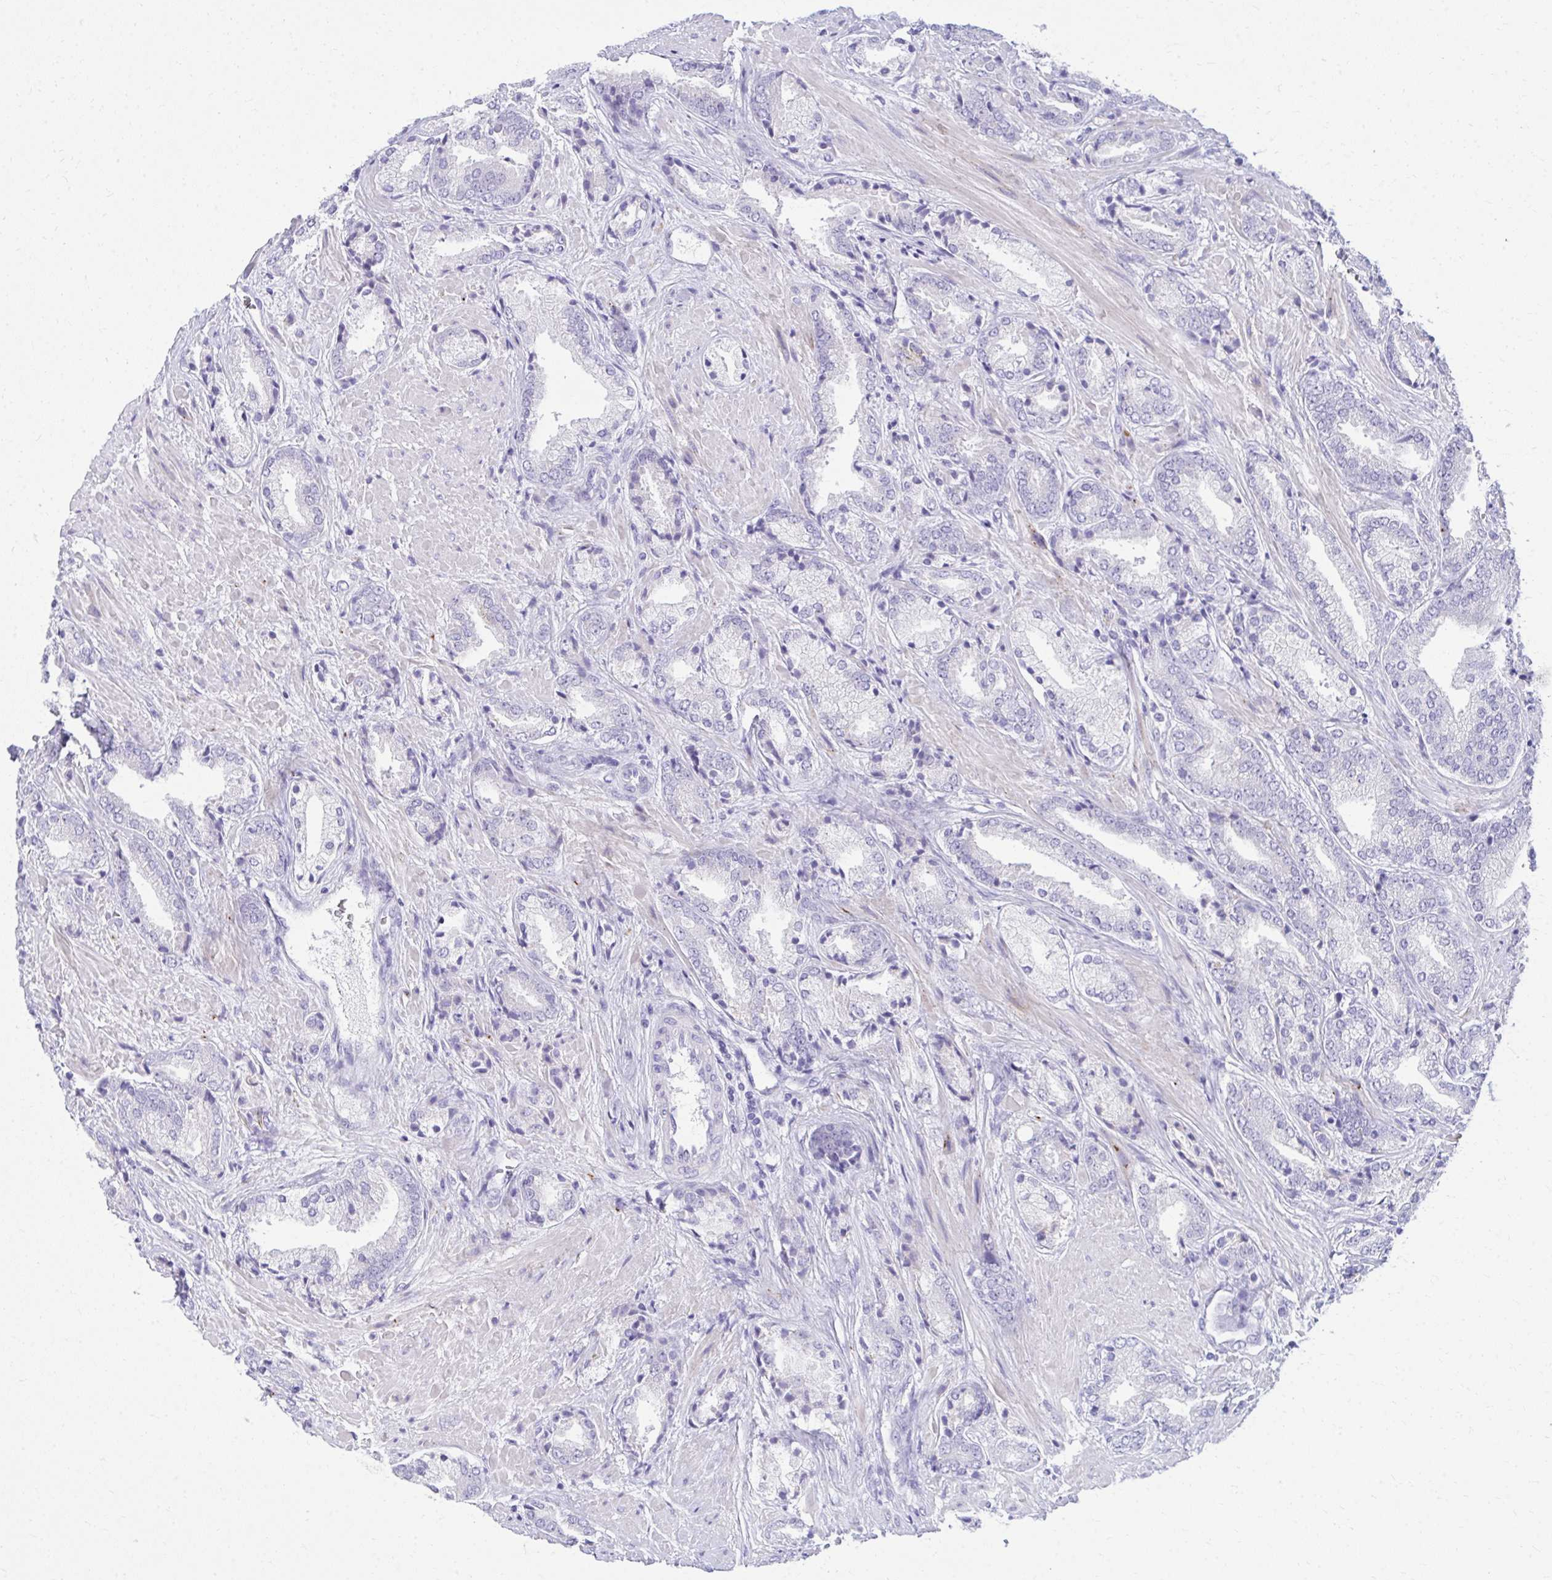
{"staining": {"intensity": "negative", "quantity": "none", "location": "none"}, "tissue": "prostate cancer", "cell_type": "Tumor cells", "image_type": "cancer", "snomed": [{"axis": "morphology", "description": "Adenocarcinoma, High grade"}, {"axis": "topography", "description": "Prostate"}], "caption": "The image exhibits no staining of tumor cells in prostate cancer (high-grade adenocarcinoma).", "gene": "AIG1", "patient": {"sex": "male", "age": 56}}